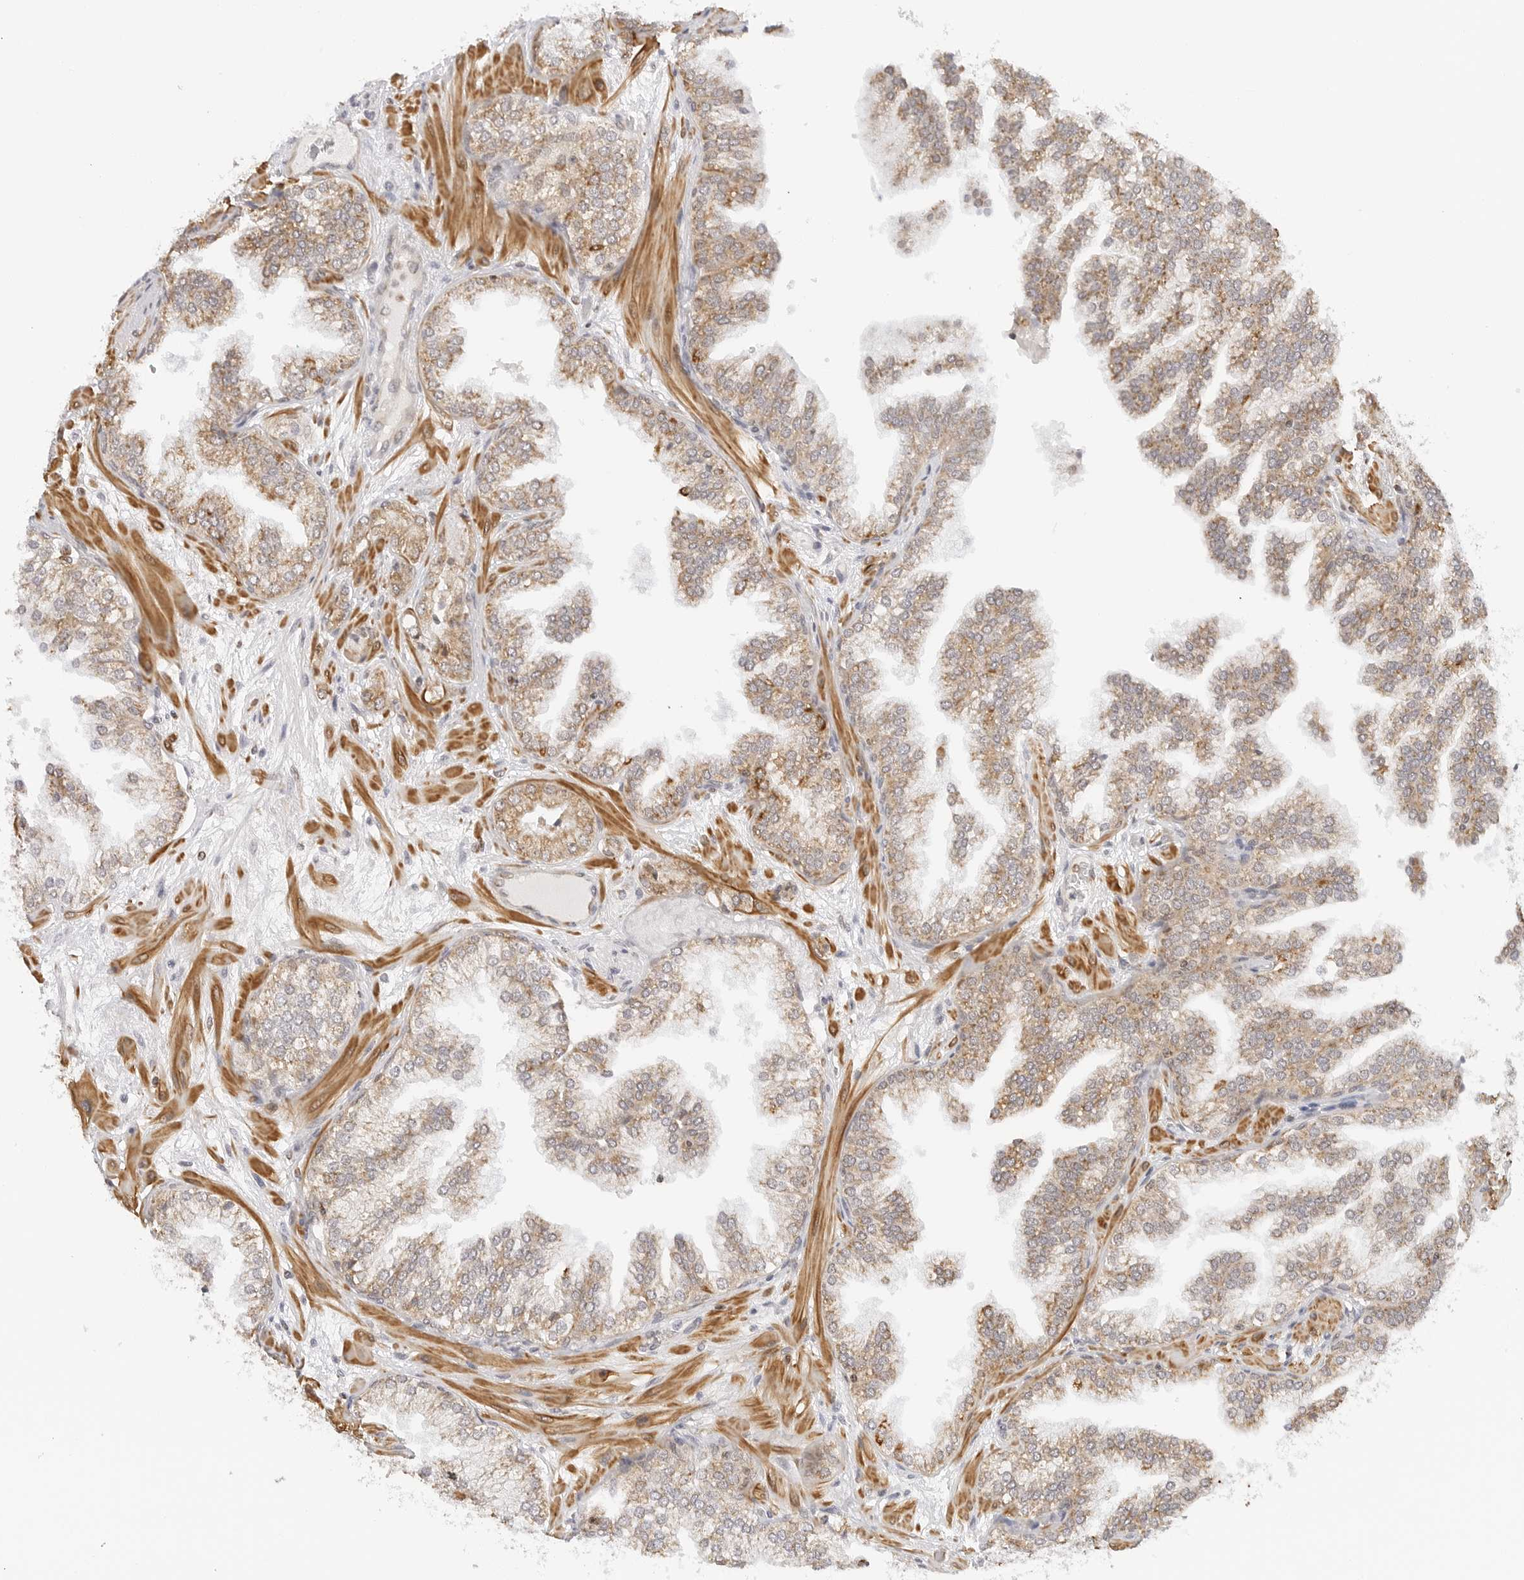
{"staining": {"intensity": "weak", "quantity": ">75%", "location": "cytoplasmic/membranous"}, "tissue": "prostate cancer", "cell_type": "Tumor cells", "image_type": "cancer", "snomed": [{"axis": "morphology", "description": "Adenocarcinoma, High grade"}, {"axis": "topography", "description": "Prostate"}], "caption": "Immunohistochemical staining of prostate cancer reveals weak cytoplasmic/membranous protein expression in about >75% of tumor cells. The staining was performed using DAB, with brown indicating positive protein expression. Nuclei are stained blue with hematoxylin.", "gene": "GORAB", "patient": {"sex": "male", "age": 58}}